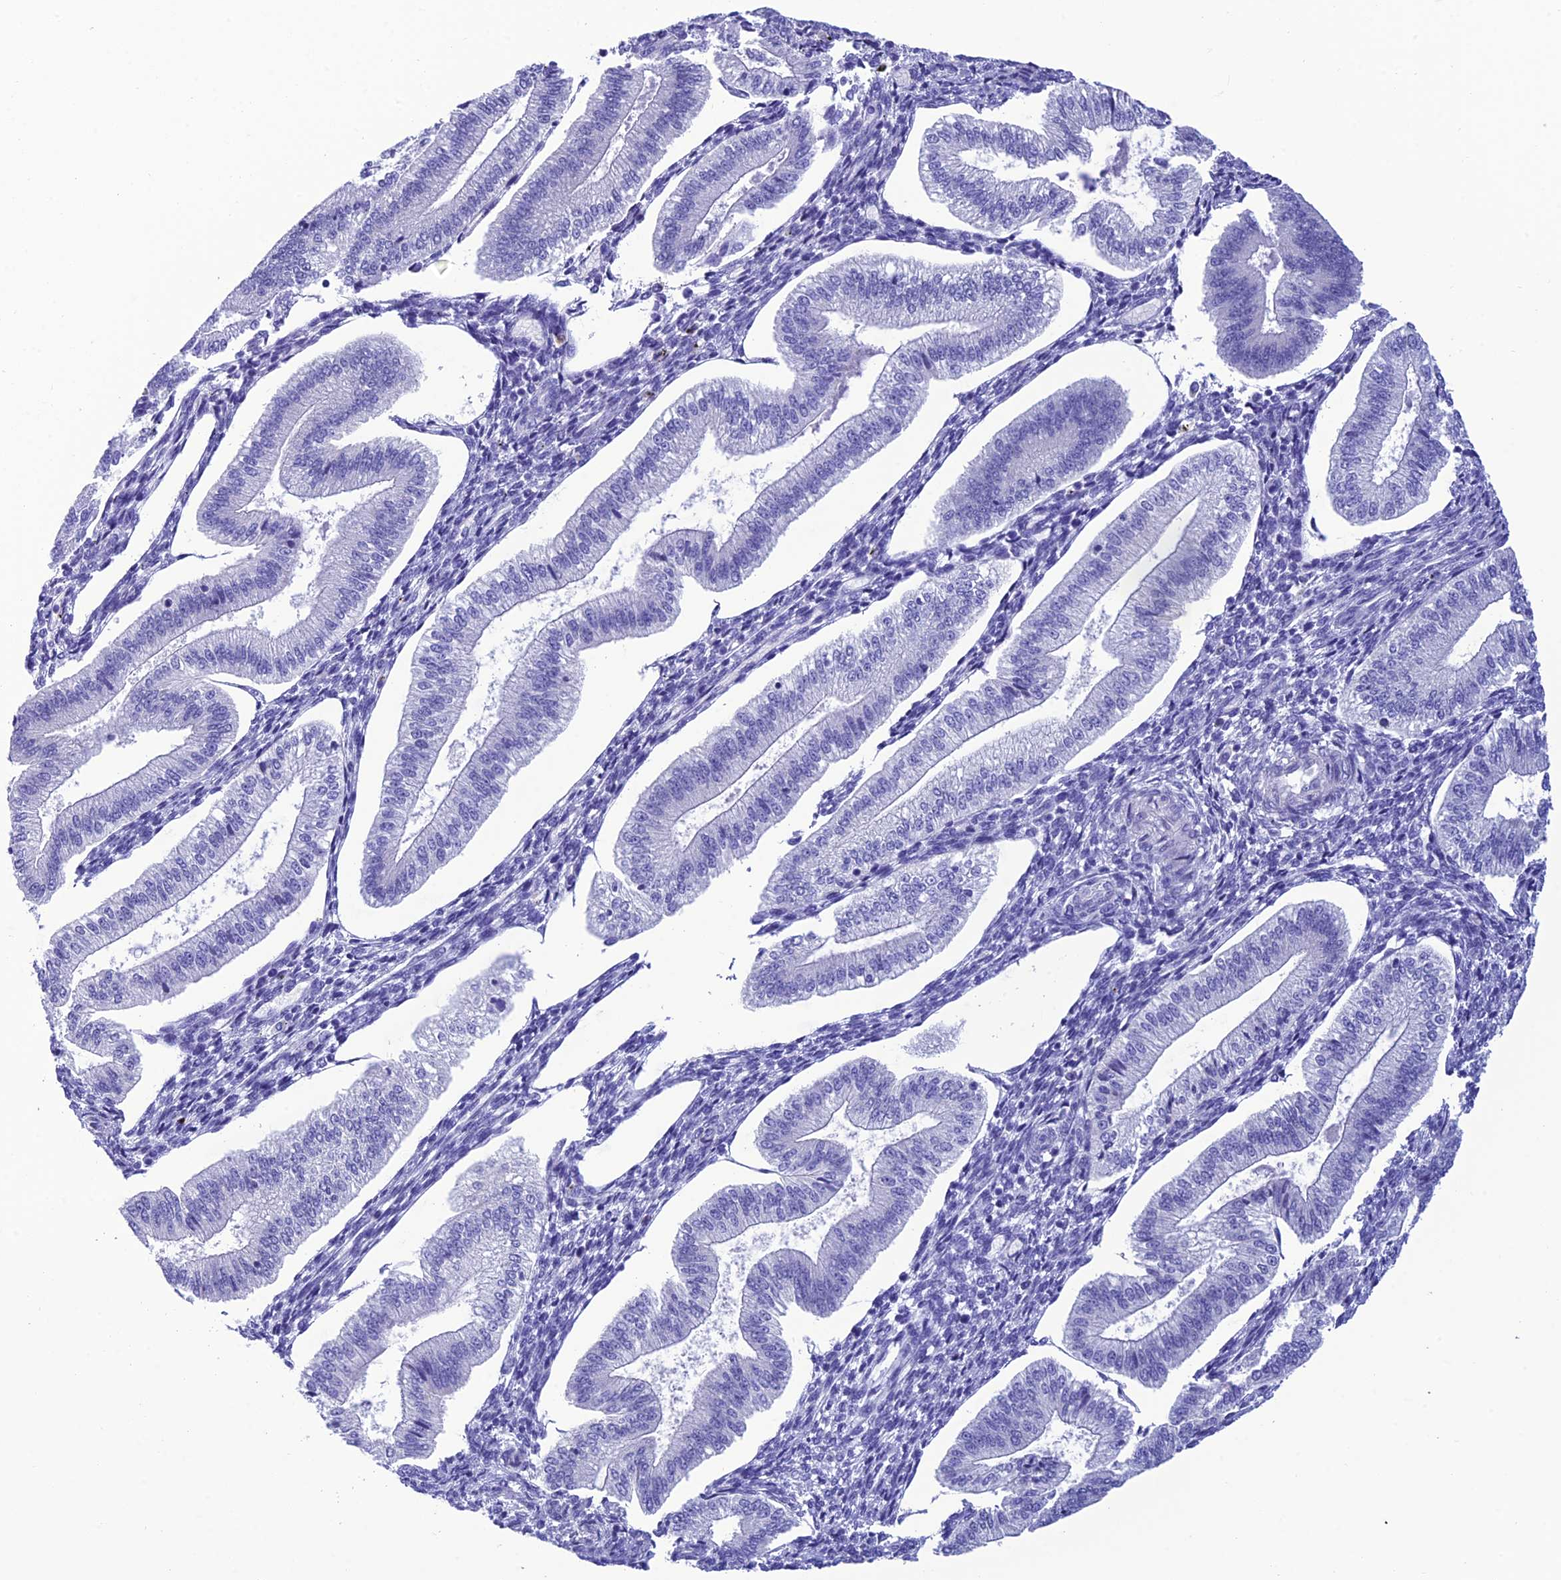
{"staining": {"intensity": "negative", "quantity": "none", "location": "none"}, "tissue": "endometrium", "cell_type": "Cells in endometrial stroma", "image_type": "normal", "snomed": [{"axis": "morphology", "description": "Normal tissue, NOS"}, {"axis": "topography", "description": "Endometrium"}], "caption": "The micrograph reveals no staining of cells in endometrial stroma in unremarkable endometrium. Brightfield microscopy of immunohistochemistry (IHC) stained with DAB (3,3'-diaminobenzidine) (brown) and hematoxylin (blue), captured at high magnification.", "gene": "C17orf67", "patient": {"sex": "female", "age": 34}}